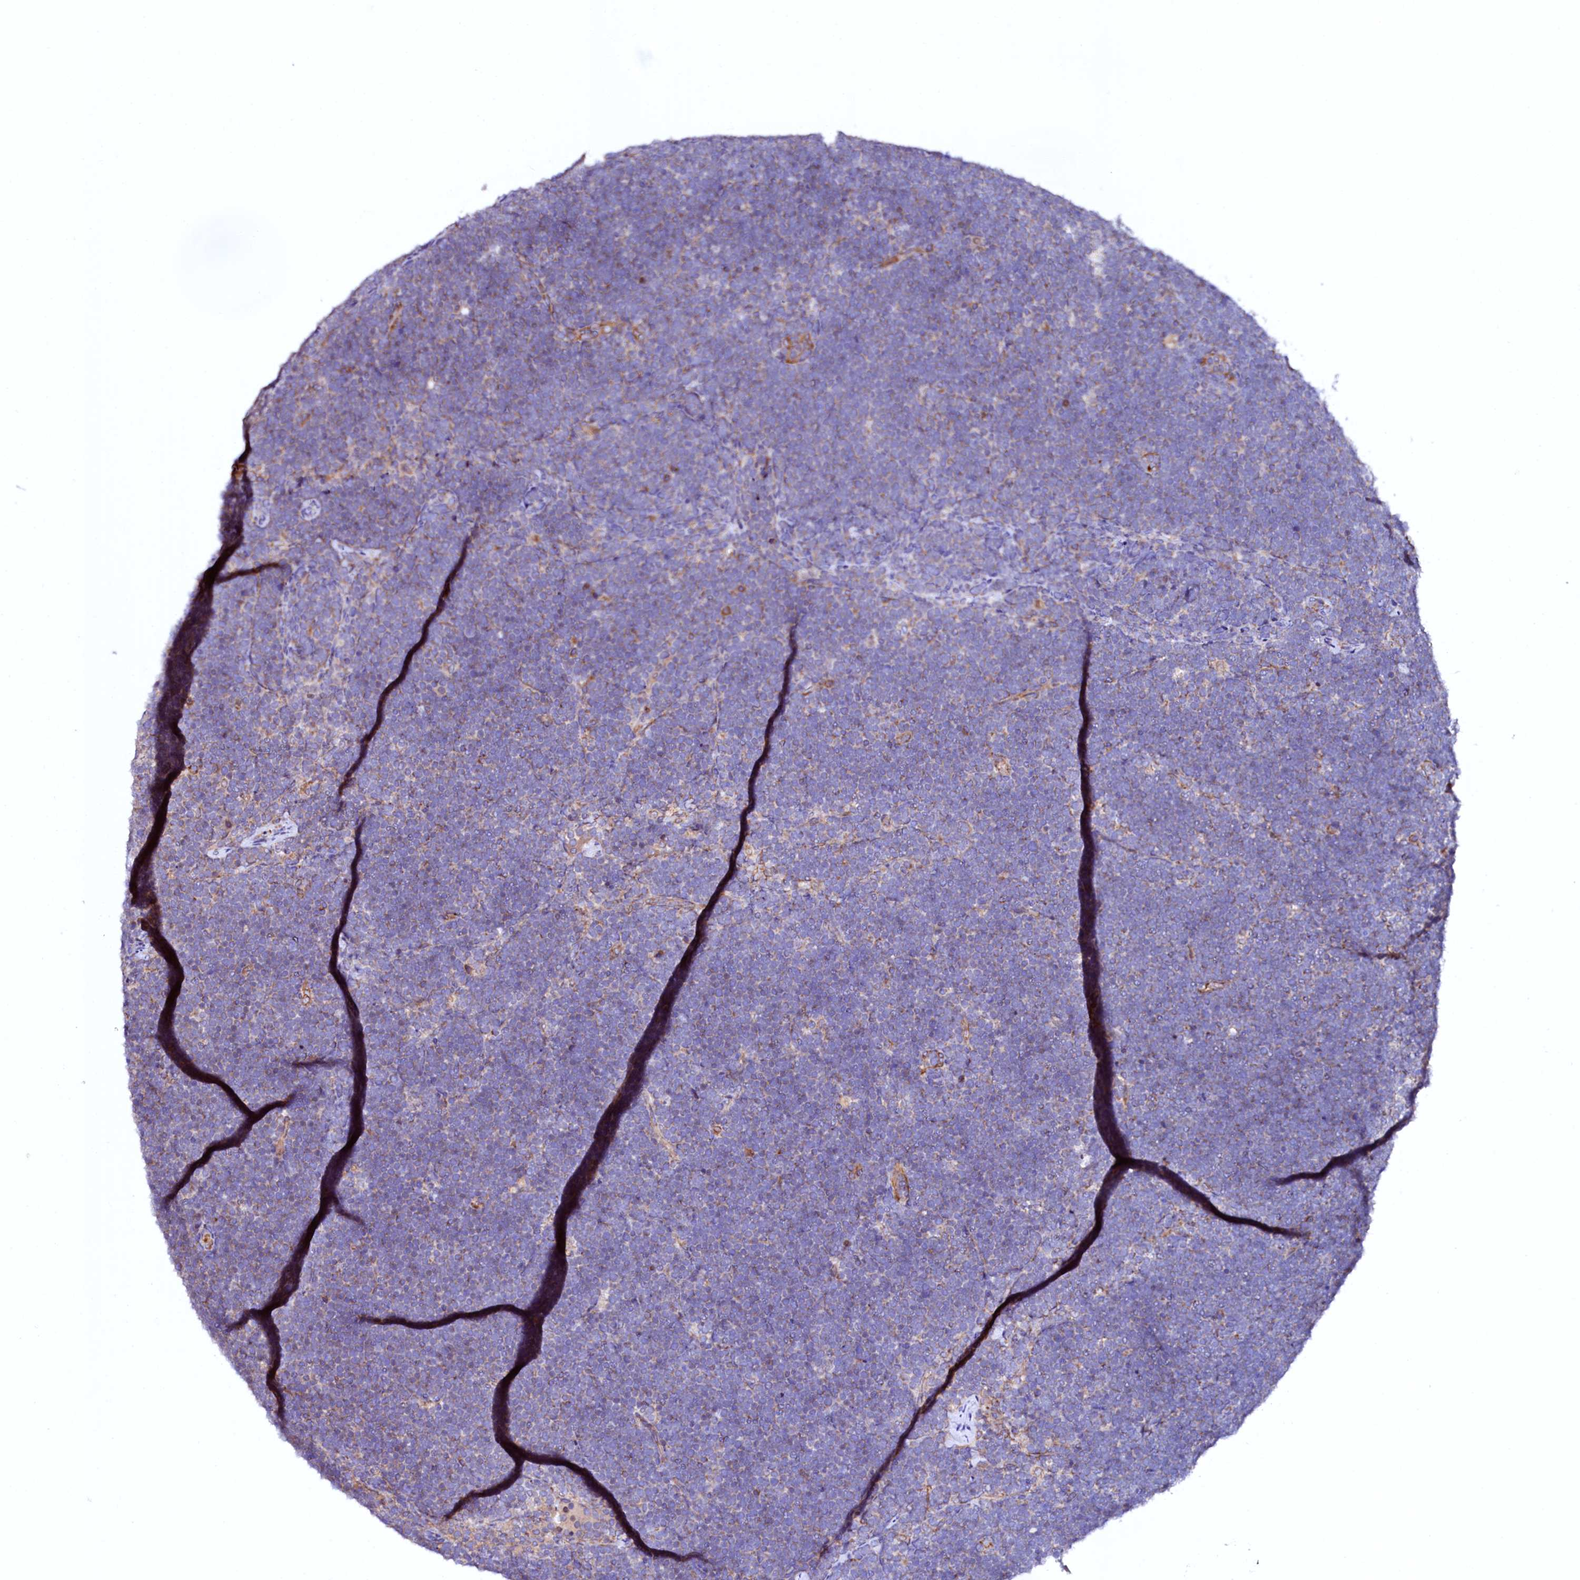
{"staining": {"intensity": "negative", "quantity": "none", "location": "none"}, "tissue": "lymphoma", "cell_type": "Tumor cells", "image_type": "cancer", "snomed": [{"axis": "morphology", "description": "Malignant lymphoma, non-Hodgkin's type, High grade"}, {"axis": "topography", "description": "Lymph node"}], "caption": "Tumor cells are negative for brown protein staining in lymphoma.", "gene": "UBE3C", "patient": {"sex": "male", "age": 13}}